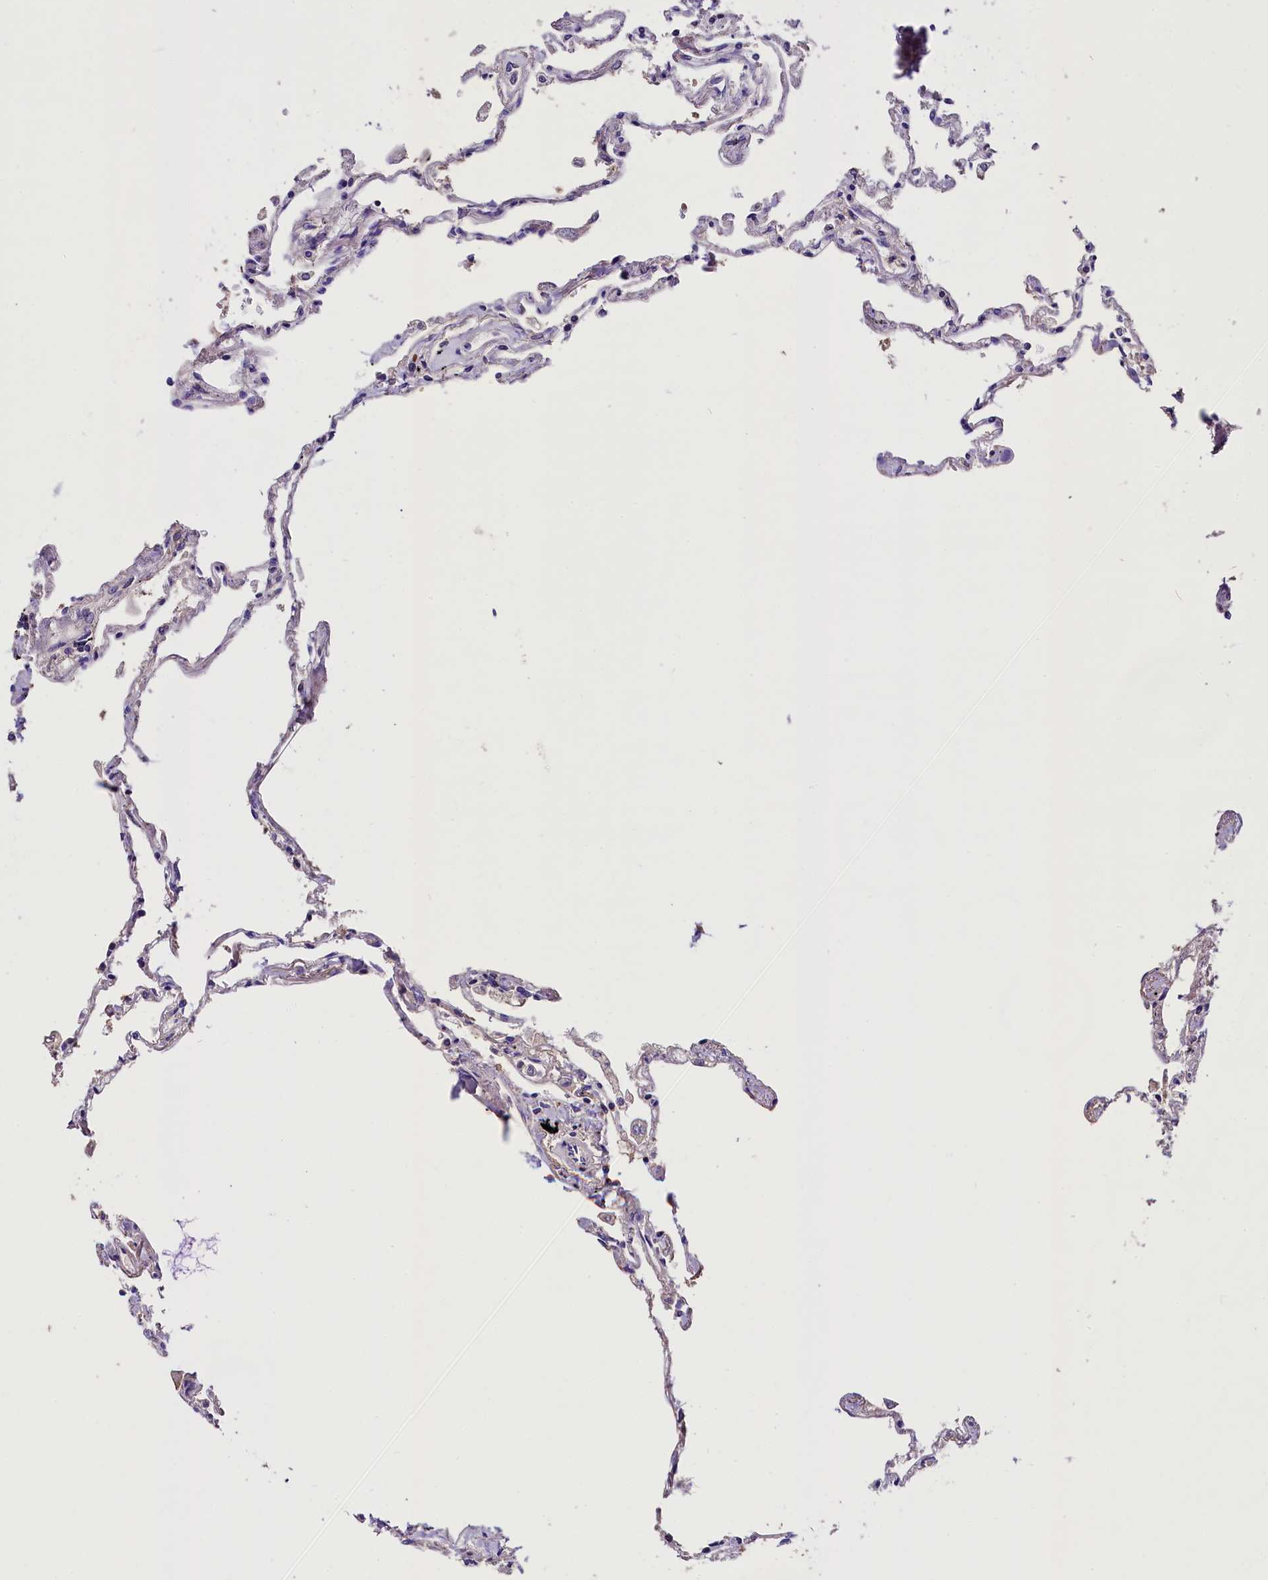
{"staining": {"intensity": "negative", "quantity": "none", "location": "none"}, "tissue": "lung", "cell_type": "Alveolar cells", "image_type": "normal", "snomed": [{"axis": "morphology", "description": "Normal tissue, NOS"}, {"axis": "topography", "description": "Lung"}], "caption": "This is an IHC photomicrograph of unremarkable human lung. There is no positivity in alveolar cells.", "gene": "MEX3B", "patient": {"sex": "female", "age": 67}}